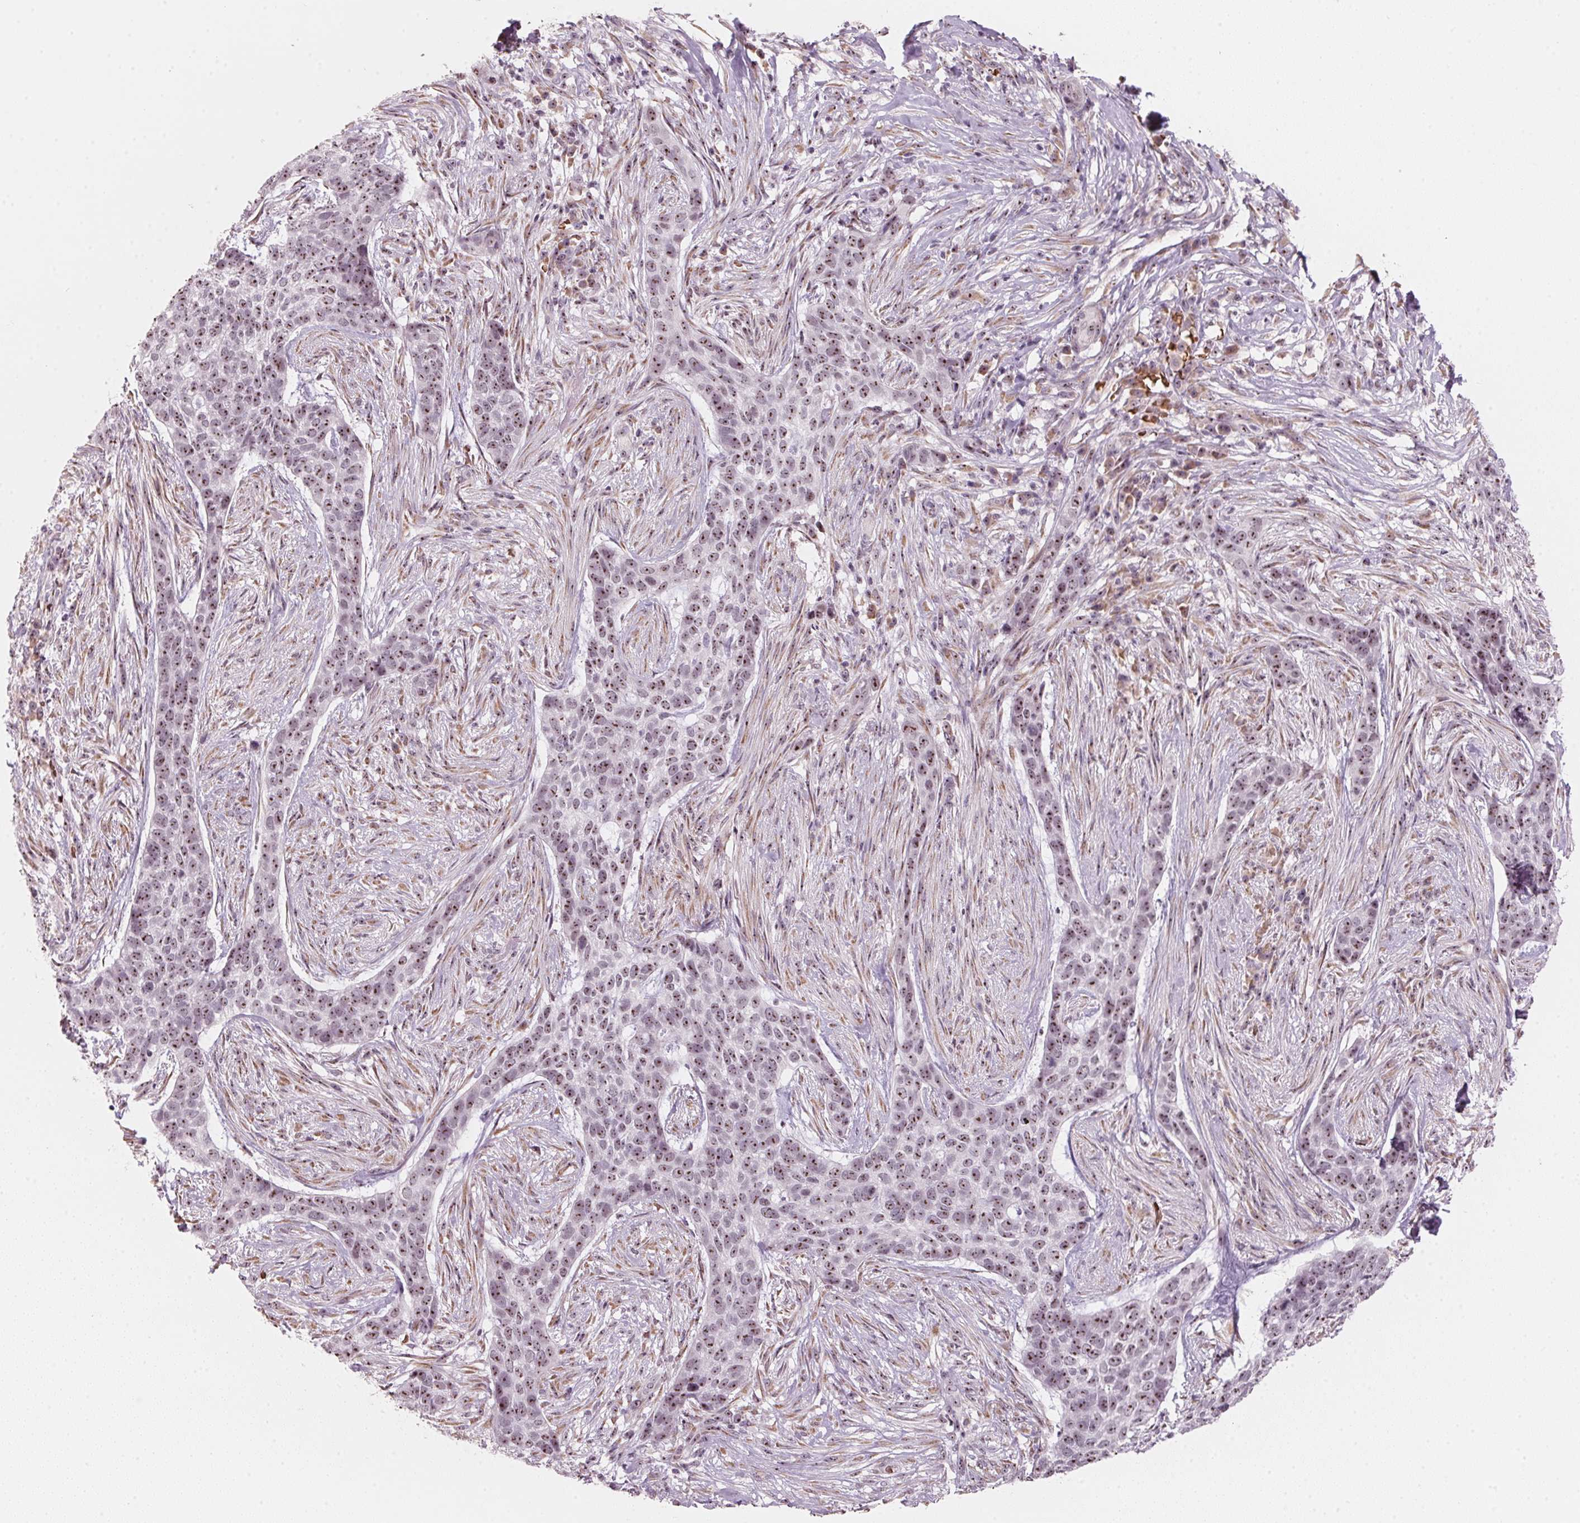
{"staining": {"intensity": "moderate", "quantity": ">75%", "location": "nuclear"}, "tissue": "skin cancer", "cell_type": "Tumor cells", "image_type": "cancer", "snomed": [{"axis": "morphology", "description": "Basal cell carcinoma"}, {"axis": "topography", "description": "Skin"}], "caption": "Protein staining shows moderate nuclear expression in approximately >75% of tumor cells in basal cell carcinoma (skin).", "gene": "DNTTIP2", "patient": {"sex": "female", "age": 69}}